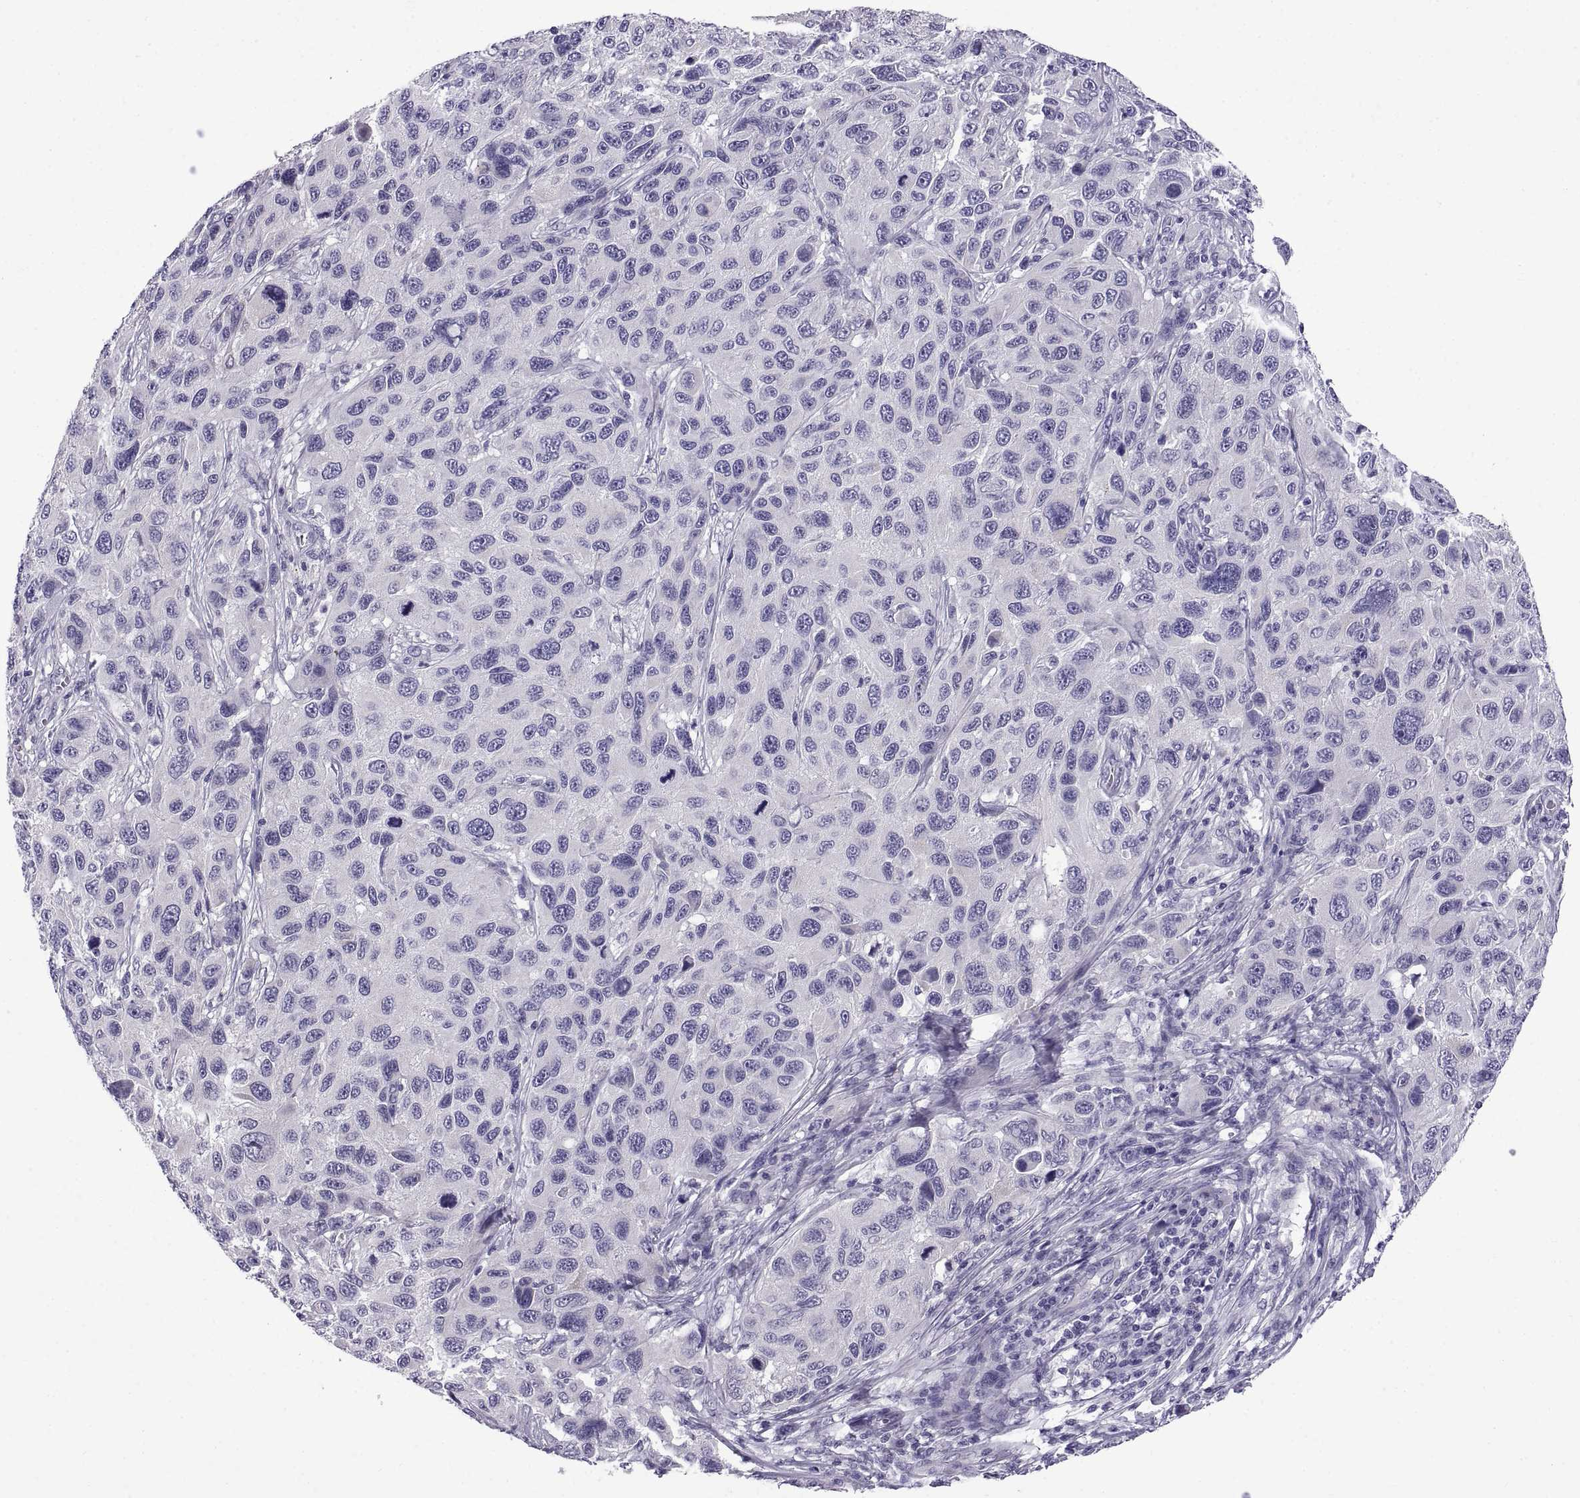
{"staining": {"intensity": "negative", "quantity": "none", "location": "none"}, "tissue": "melanoma", "cell_type": "Tumor cells", "image_type": "cancer", "snomed": [{"axis": "morphology", "description": "Malignant melanoma, NOS"}, {"axis": "topography", "description": "Skin"}], "caption": "IHC of human melanoma reveals no expression in tumor cells.", "gene": "SPDYE1", "patient": {"sex": "male", "age": 53}}